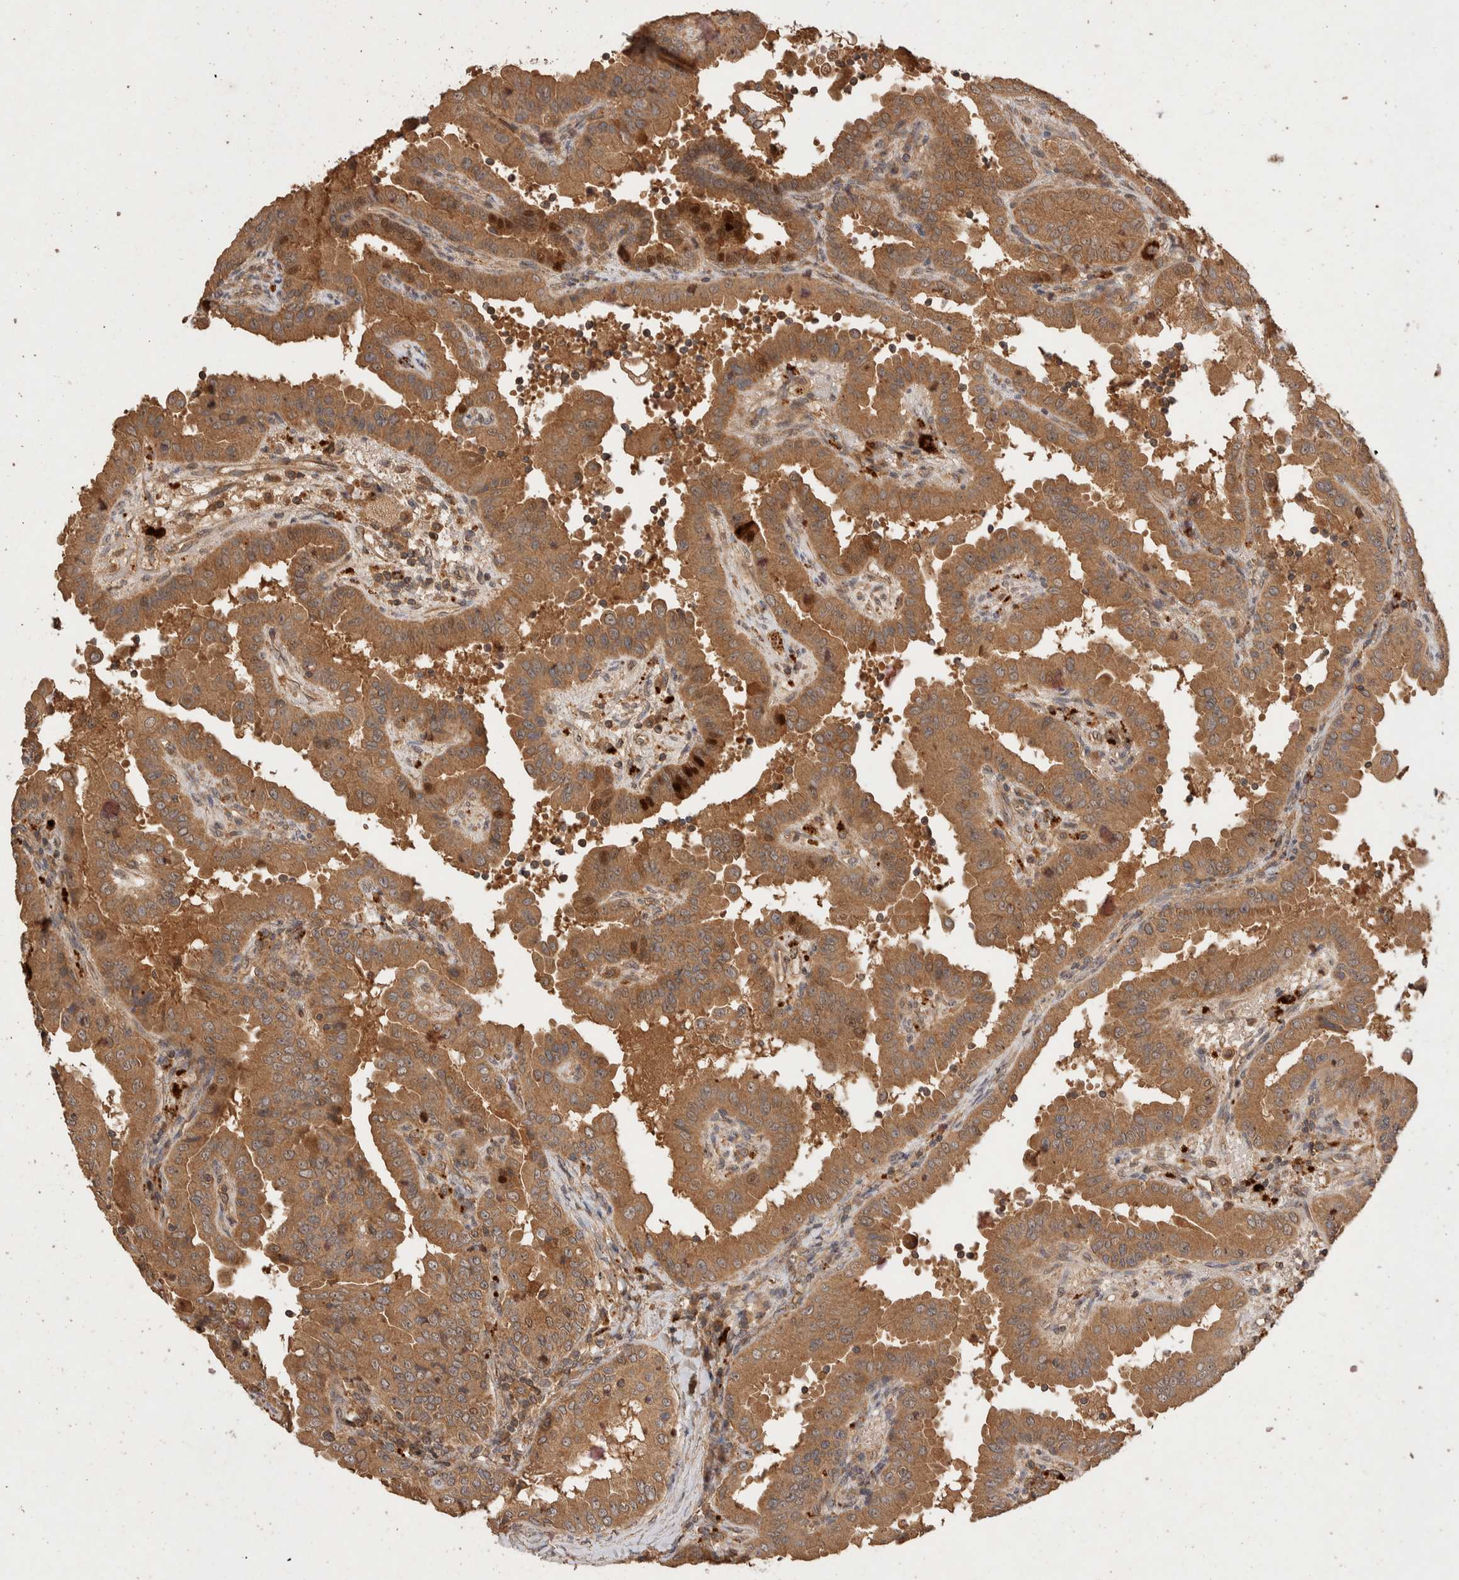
{"staining": {"intensity": "moderate", "quantity": ">75%", "location": "cytoplasmic/membranous"}, "tissue": "thyroid cancer", "cell_type": "Tumor cells", "image_type": "cancer", "snomed": [{"axis": "morphology", "description": "Papillary adenocarcinoma, NOS"}, {"axis": "topography", "description": "Thyroid gland"}], "caption": "Protein analysis of papillary adenocarcinoma (thyroid) tissue demonstrates moderate cytoplasmic/membranous staining in about >75% of tumor cells.", "gene": "NSMAF", "patient": {"sex": "male", "age": 33}}